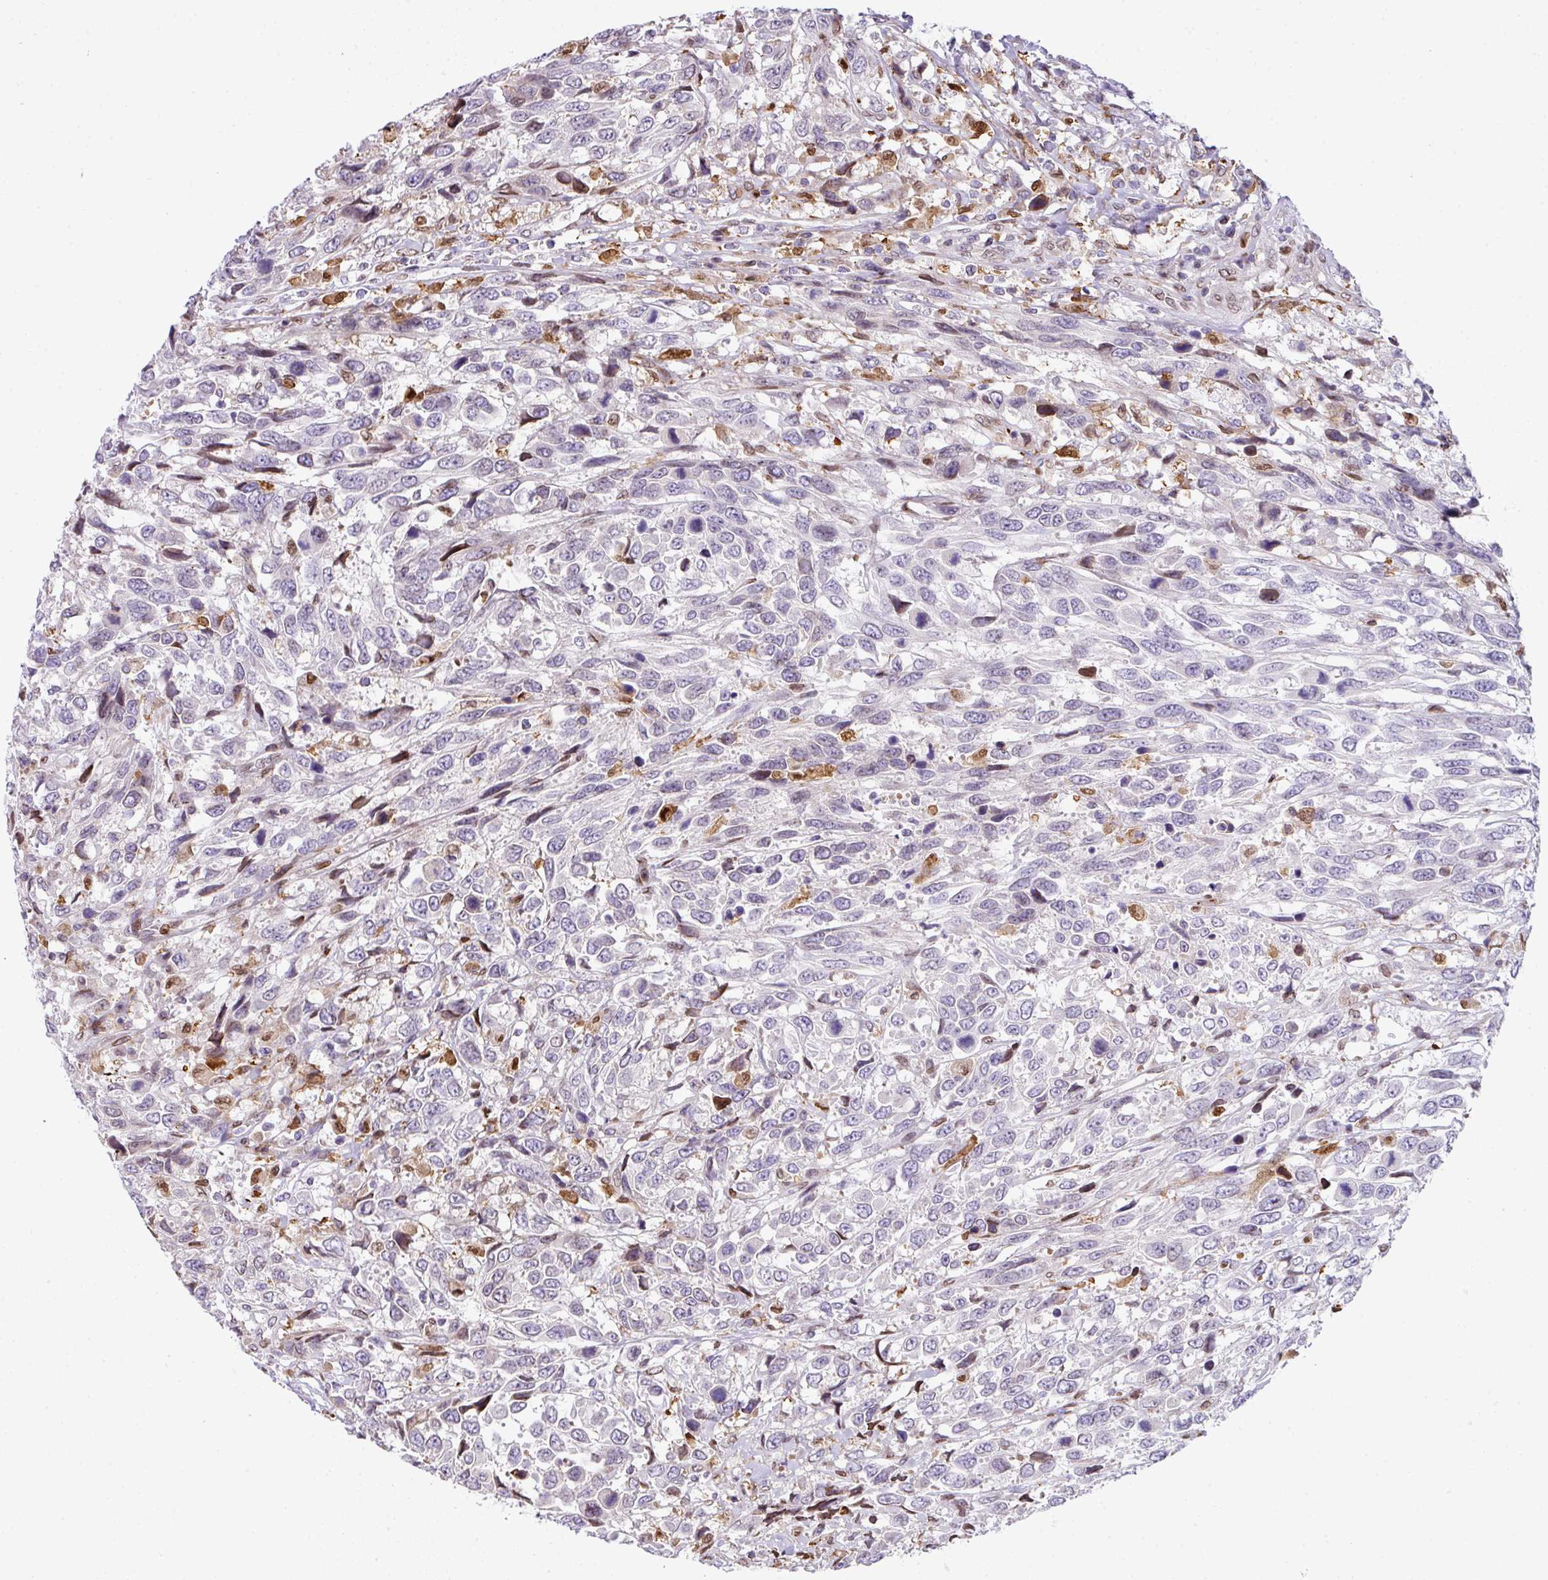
{"staining": {"intensity": "negative", "quantity": "none", "location": "none"}, "tissue": "urothelial cancer", "cell_type": "Tumor cells", "image_type": "cancer", "snomed": [{"axis": "morphology", "description": "Urothelial carcinoma, High grade"}, {"axis": "topography", "description": "Urinary bladder"}], "caption": "High magnification brightfield microscopy of high-grade urothelial carcinoma stained with DAB (brown) and counterstained with hematoxylin (blue): tumor cells show no significant staining. (Stains: DAB immunohistochemistry with hematoxylin counter stain, Microscopy: brightfield microscopy at high magnification).", "gene": "PLK1", "patient": {"sex": "female", "age": 70}}